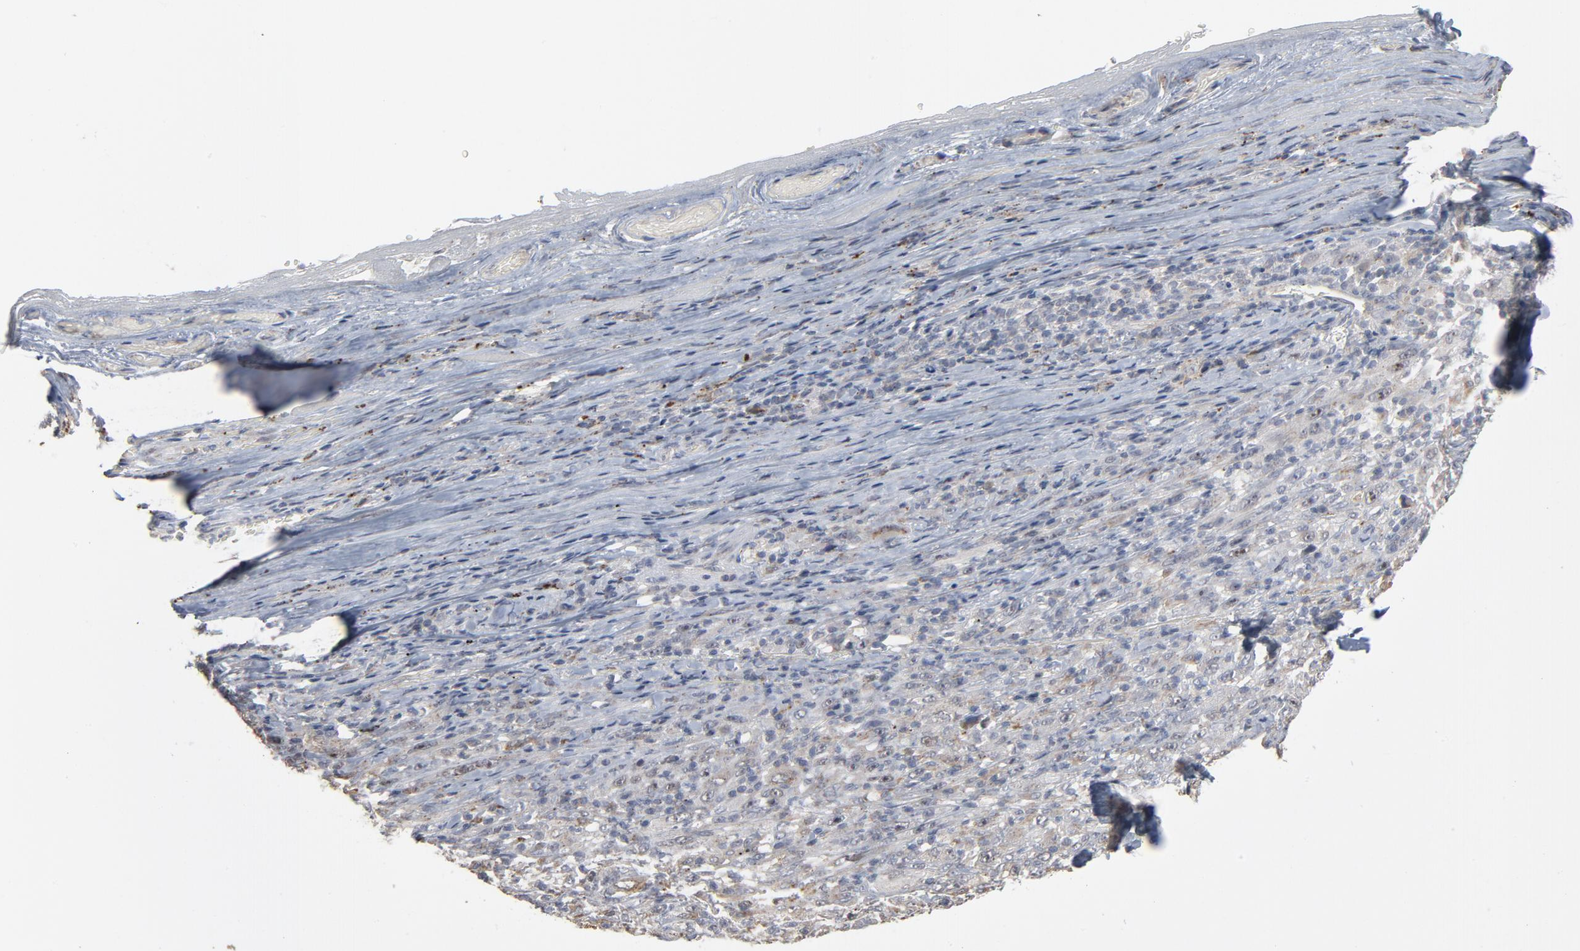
{"staining": {"intensity": "negative", "quantity": "none", "location": "none"}, "tissue": "melanoma", "cell_type": "Tumor cells", "image_type": "cancer", "snomed": [{"axis": "morphology", "description": "Malignant melanoma, Metastatic site"}, {"axis": "topography", "description": "Skin"}], "caption": "IHC photomicrograph of human melanoma stained for a protein (brown), which exhibits no positivity in tumor cells. The staining is performed using DAB brown chromogen with nuclei counter-stained in using hematoxylin.", "gene": "POMT2", "patient": {"sex": "female", "age": 56}}